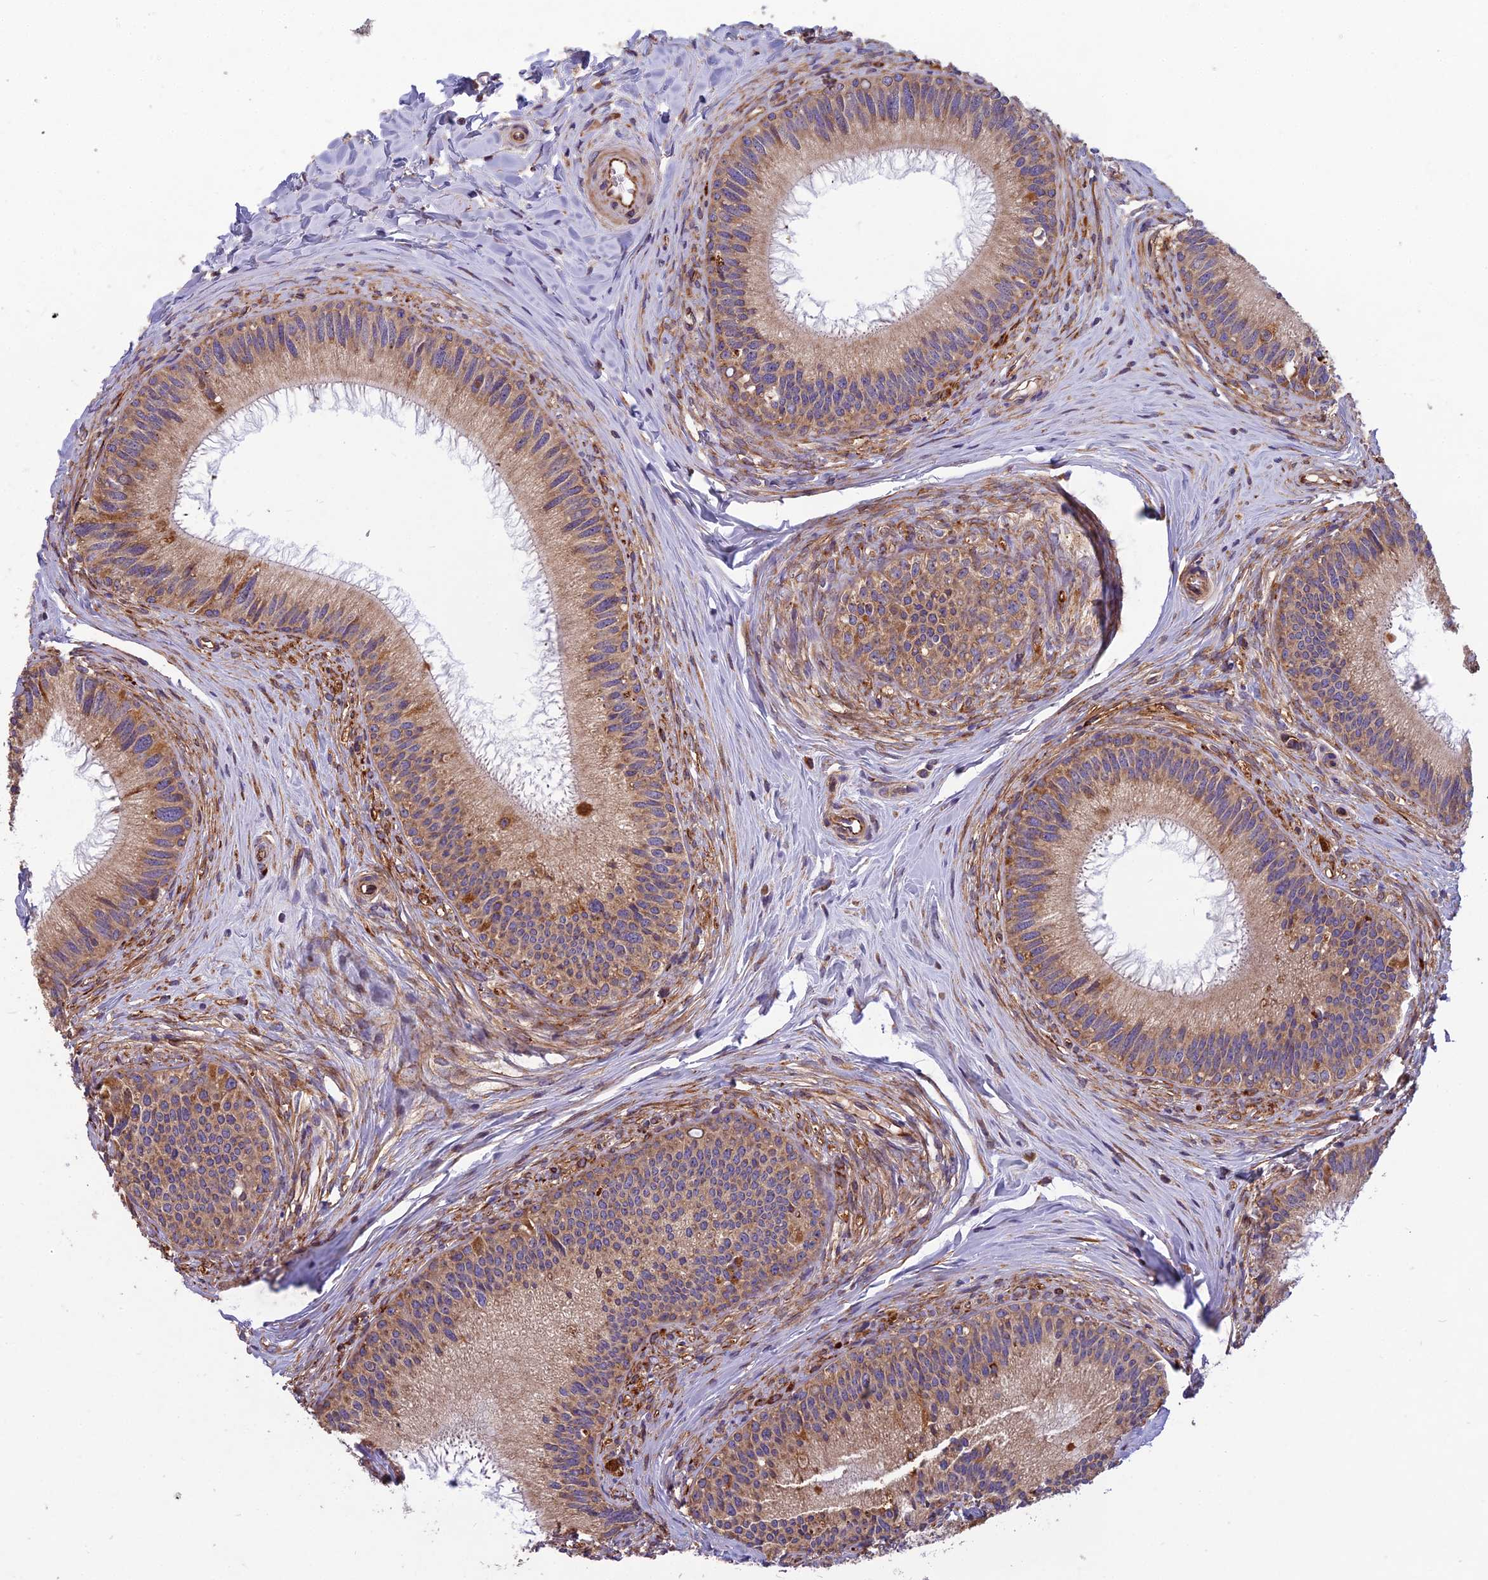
{"staining": {"intensity": "strong", "quantity": "25%-75%", "location": "cytoplasmic/membranous"}, "tissue": "epididymis", "cell_type": "Glandular cells", "image_type": "normal", "snomed": [{"axis": "morphology", "description": "Normal tissue, NOS"}, {"axis": "topography", "description": "Epididymis"}], "caption": "Immunohistochemistry staining of normal epididymis, which exhibits high levels of strong cytoplasmic/membranous staining in approximately 25%-75% of glandular cells indicating strong cytoplasmic/membranous protein staining. The staining was performed using DAB (3,3'-diaminobenzidine) (brown) for protein detection and nuclei were counterstained in hematoxylin (blue).", "gene": "SPDL1", "patient": {"sex": "male", "age": 27}}